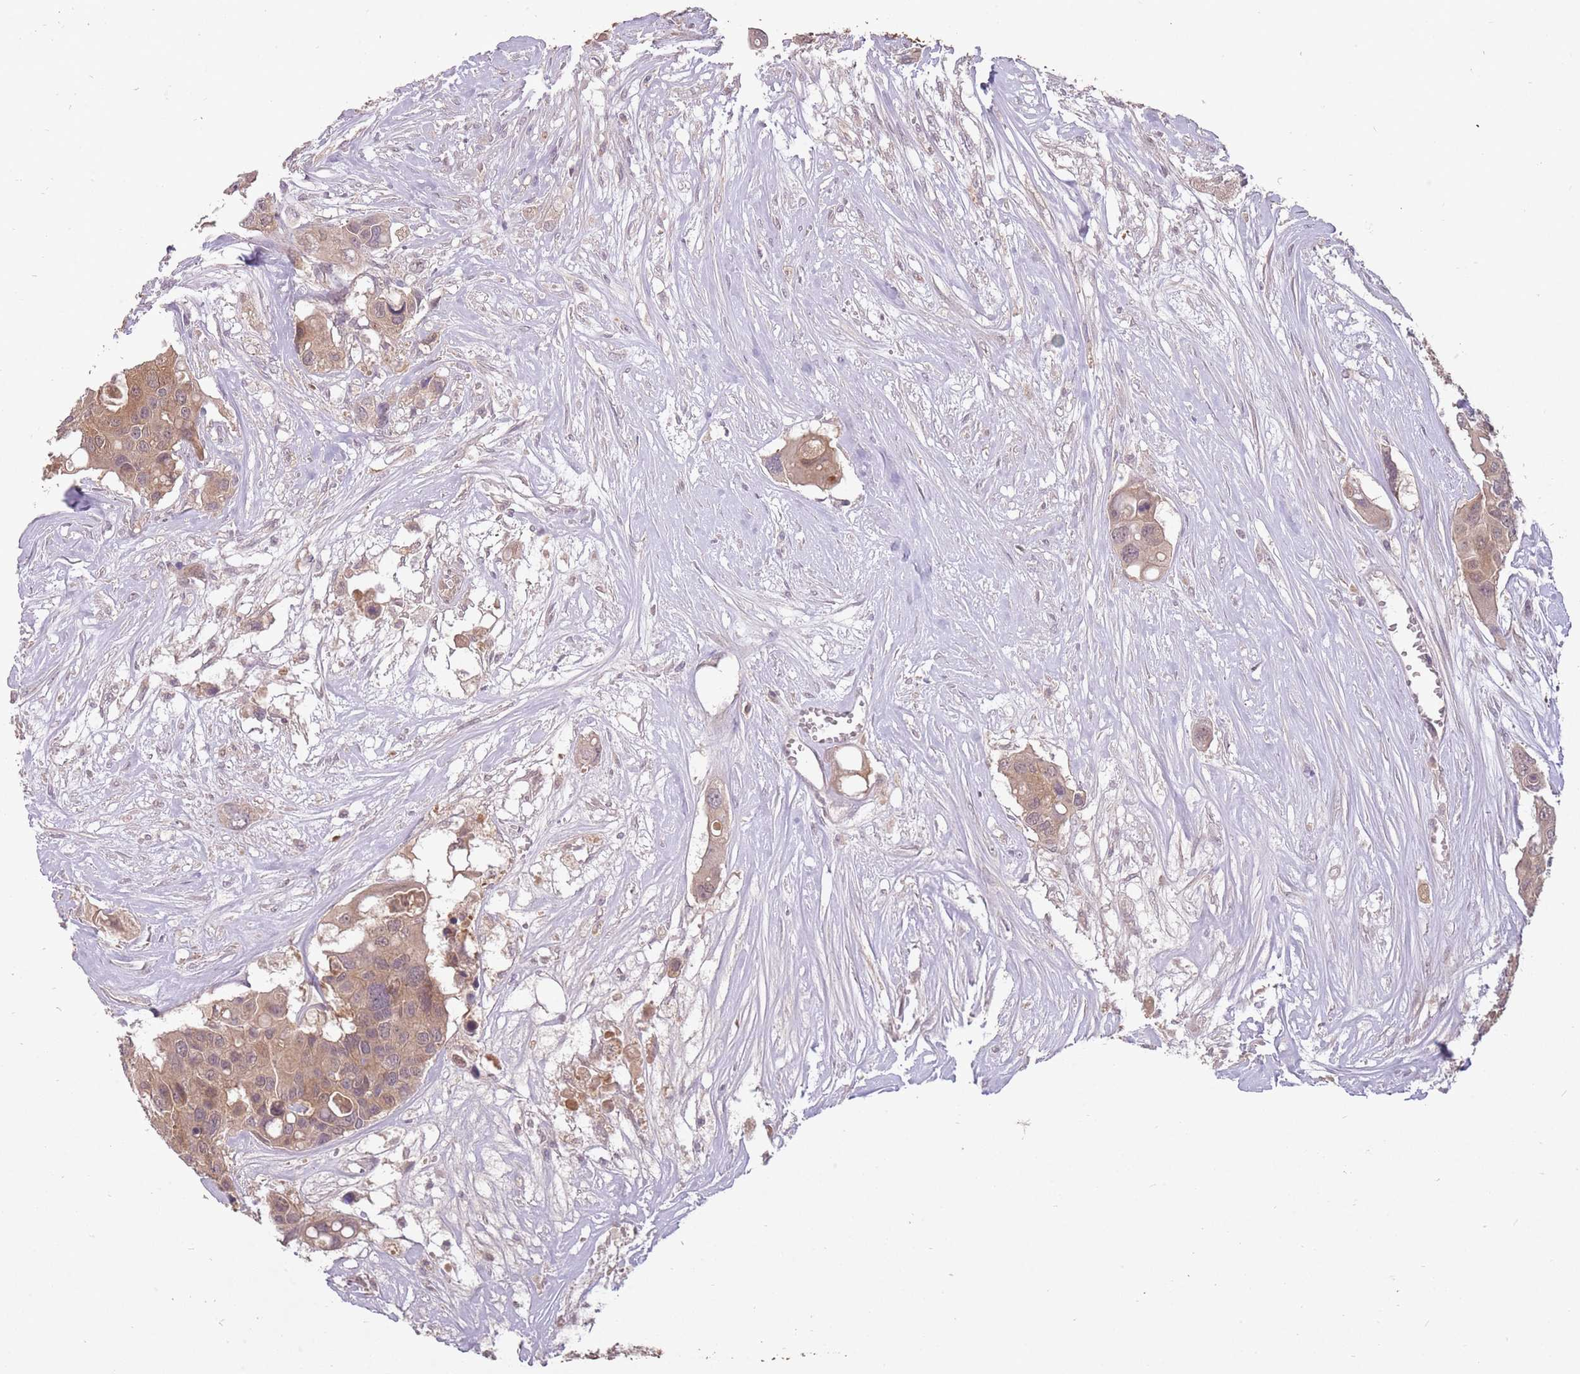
{"staining": {"intensity": "weak", "quantity": ">75%", "location": "cytoplasmic/membranous"}, "tissue": "colorectal cancer", "cell_type": "Tumor cells", "image_type": "cancer", "snomed": [{"axis": "morphology", "description": "Adenocarcinoma, NOS"}, {"axis": "topography", "description": "Colon"}], "caption": "DAB (3,3'-diaminobenzidine) immunohistochemical staining of colorectal adenocarcinoma demonstrates weak cytoplasmic/membranous protein expression in approximately >75% of tumor cells. Immunohistochemistry stains the protein of interest in brown and the nuclei are stained blue.", "gene": "LRATD2", "patient": {"sex": "male", "age": 77}}